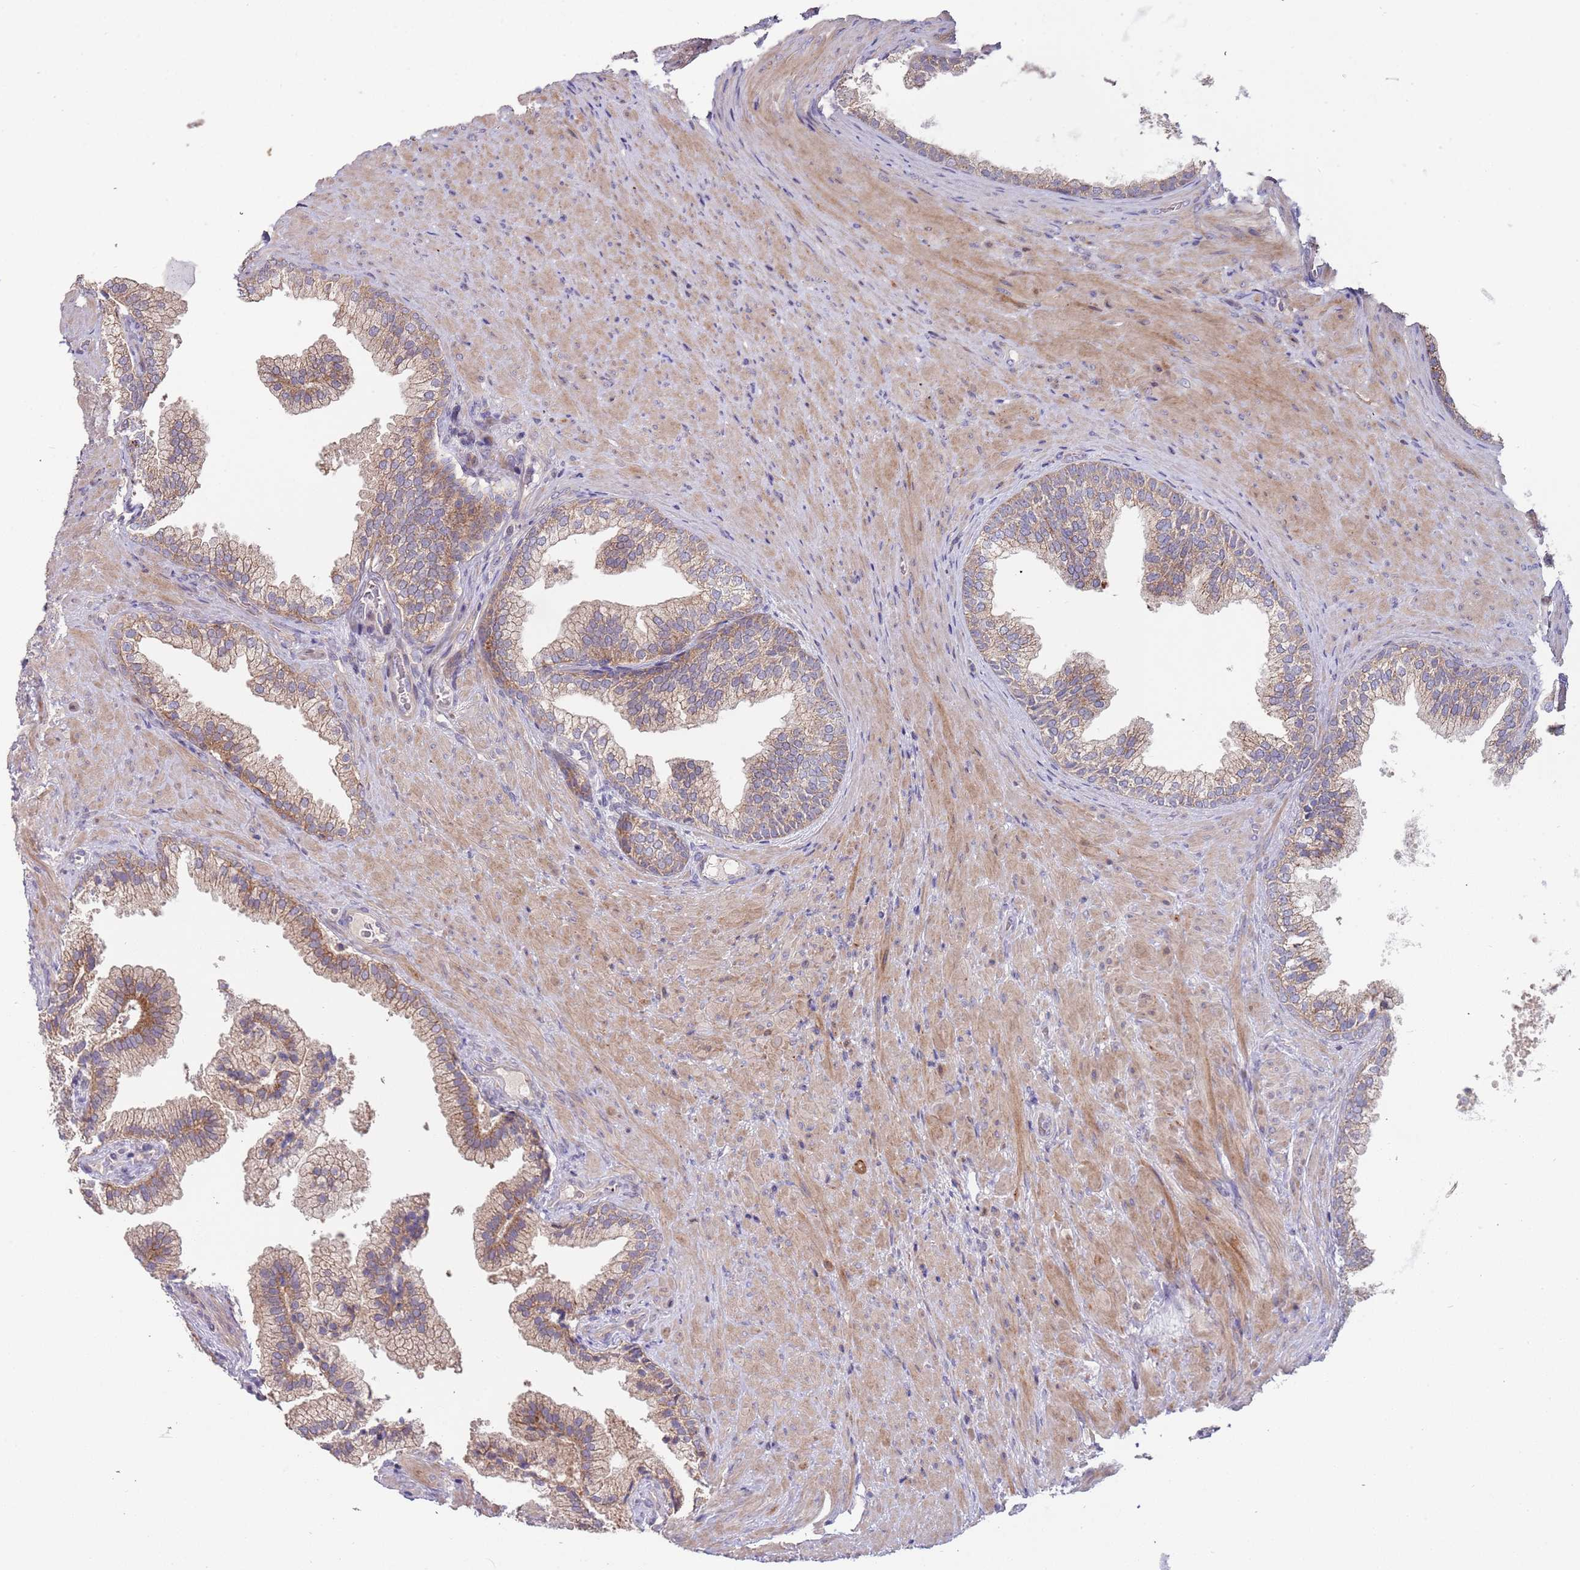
{"staining": {"intensity": "negative", "quantity": "none", "location": "none"}, "tissue": "prostate", "cell_type": "Glandular cells", "image_type": "normal", "snomed": [{"axis": "morphology", "description": "Normal tissue, NOS"}, {"axis": "topography", "description": "Prostate"}], "caption": "Immunohistochemical staining of benign prostate displays no significant positivity in glandular cells.", "gene": "ABCC10", "patient": {"sex": "male", "age": 76}}